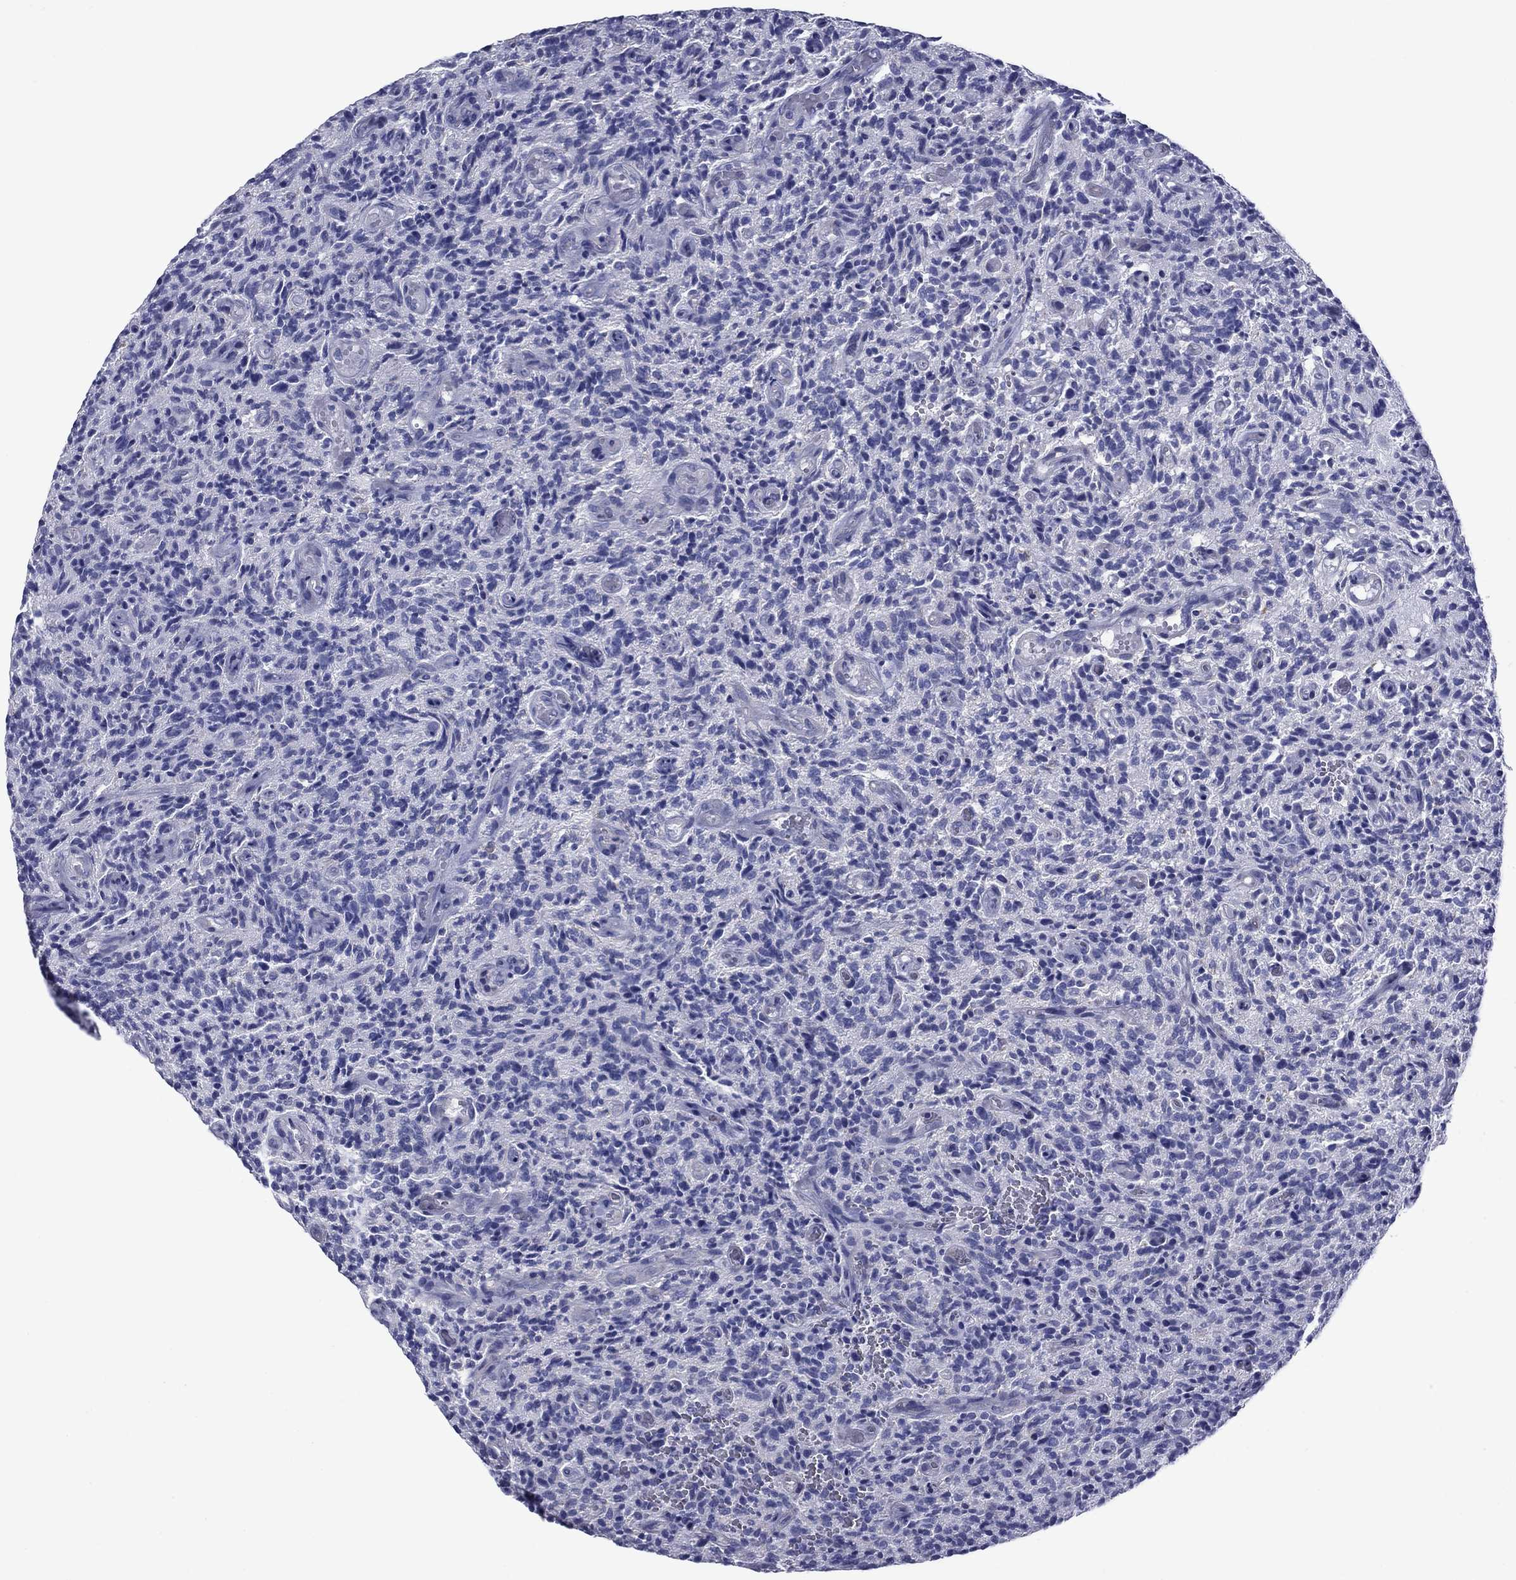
{"staining": {"intensity": "negative", "quantity": "none", "location": "none"}, "tissue": "glioma", "cell_type": "Tumor cells", "image_type": "cancer", "snomed": [{"axis": "morphology", "description": "Glioma, malignant, High grade"}, {"axis": "topography", "description": "Brain"}], "caption": "Immunohistochemistry of human glioma exhibits no positivity in tumor cells.", "gene": "ACADSB", "patient": {"sex": "male", "age": 64}}